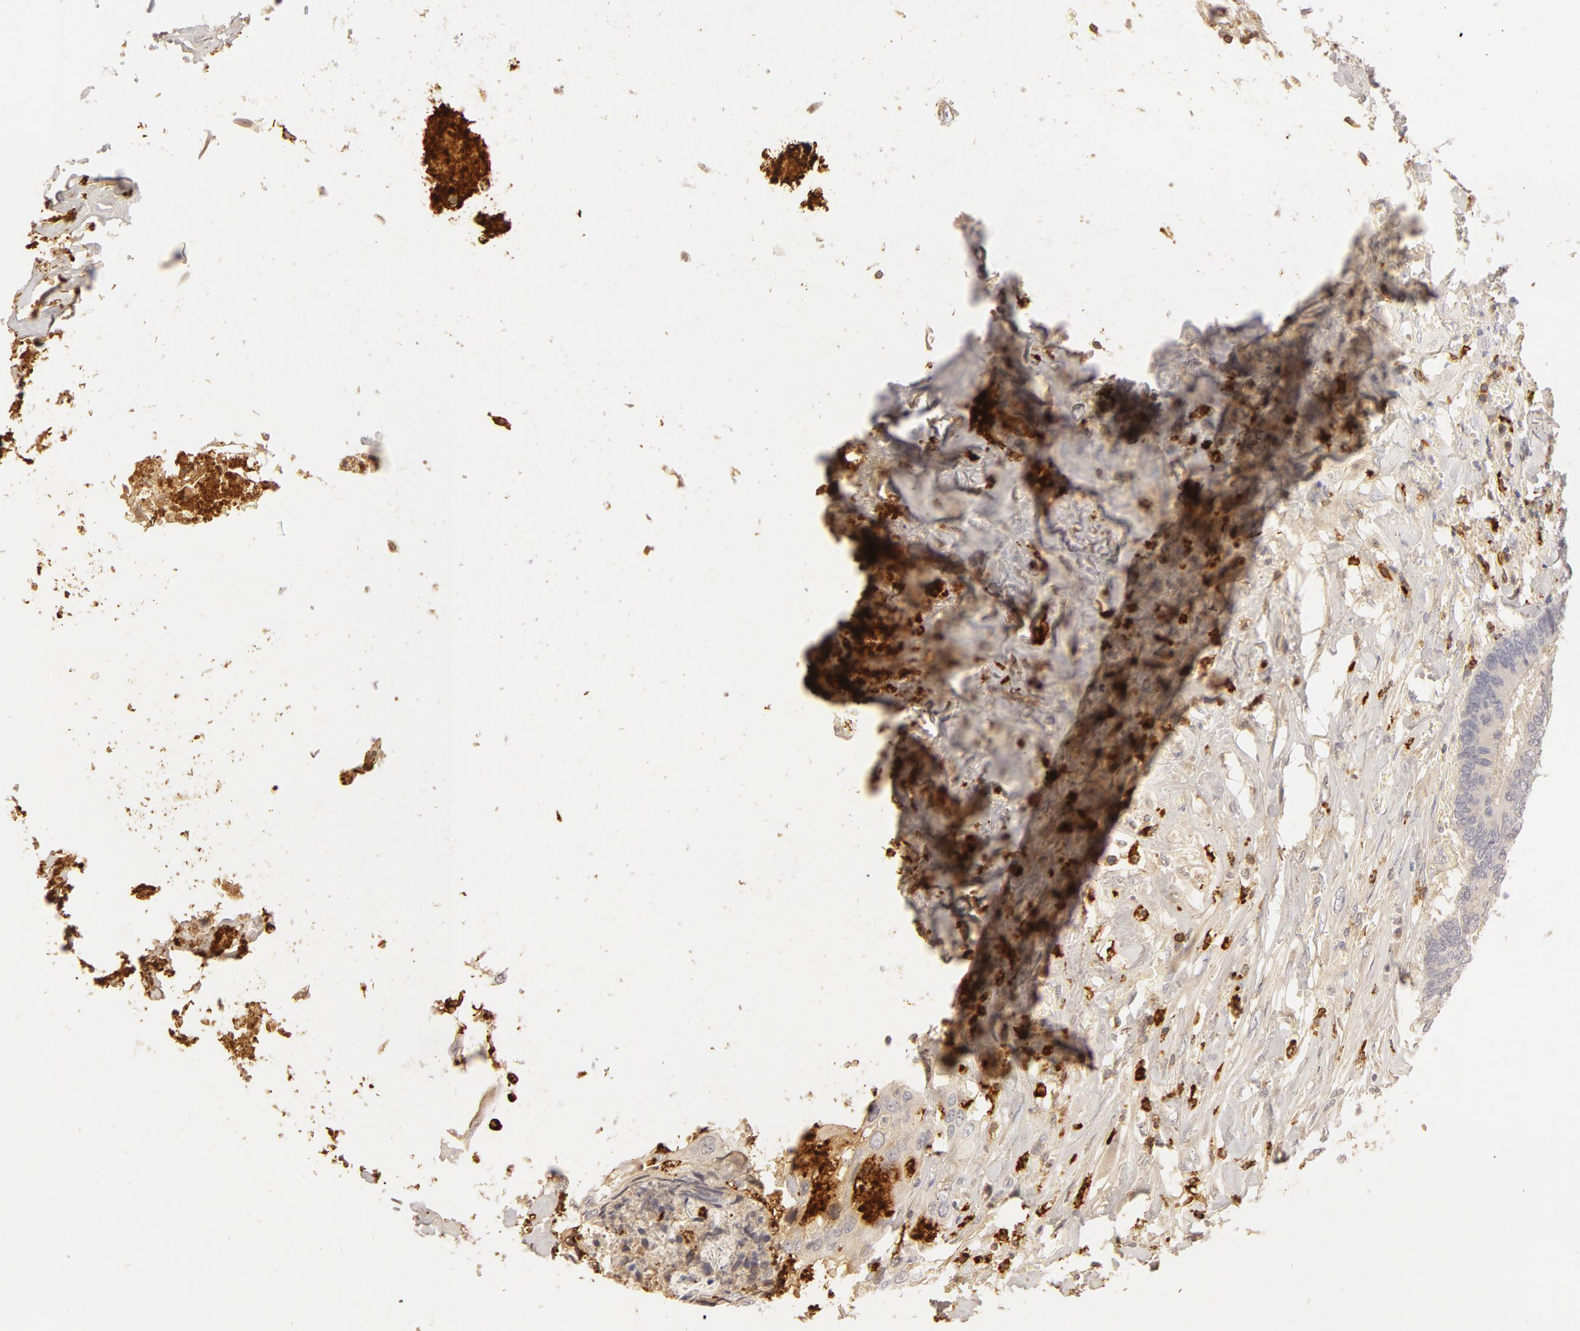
{"staining": {"intensity": "negative", "quantity": "none", "location": "none"}, "tissue": "colorectal cancer", "cell_type": "Tumor cells", "image_type": "cancer", "snomed": [{"axis": "morphology", "description": "Adenocarcinoma, NOS"}, {"axis": "topography", "description": "Rectum"}], "caption": "IHC of human colorectal cancer (adenocarcinoma) displays no positivity in tumor cells.", "gene": "C1R", "patient": {"sex": "male", "age": 55}}